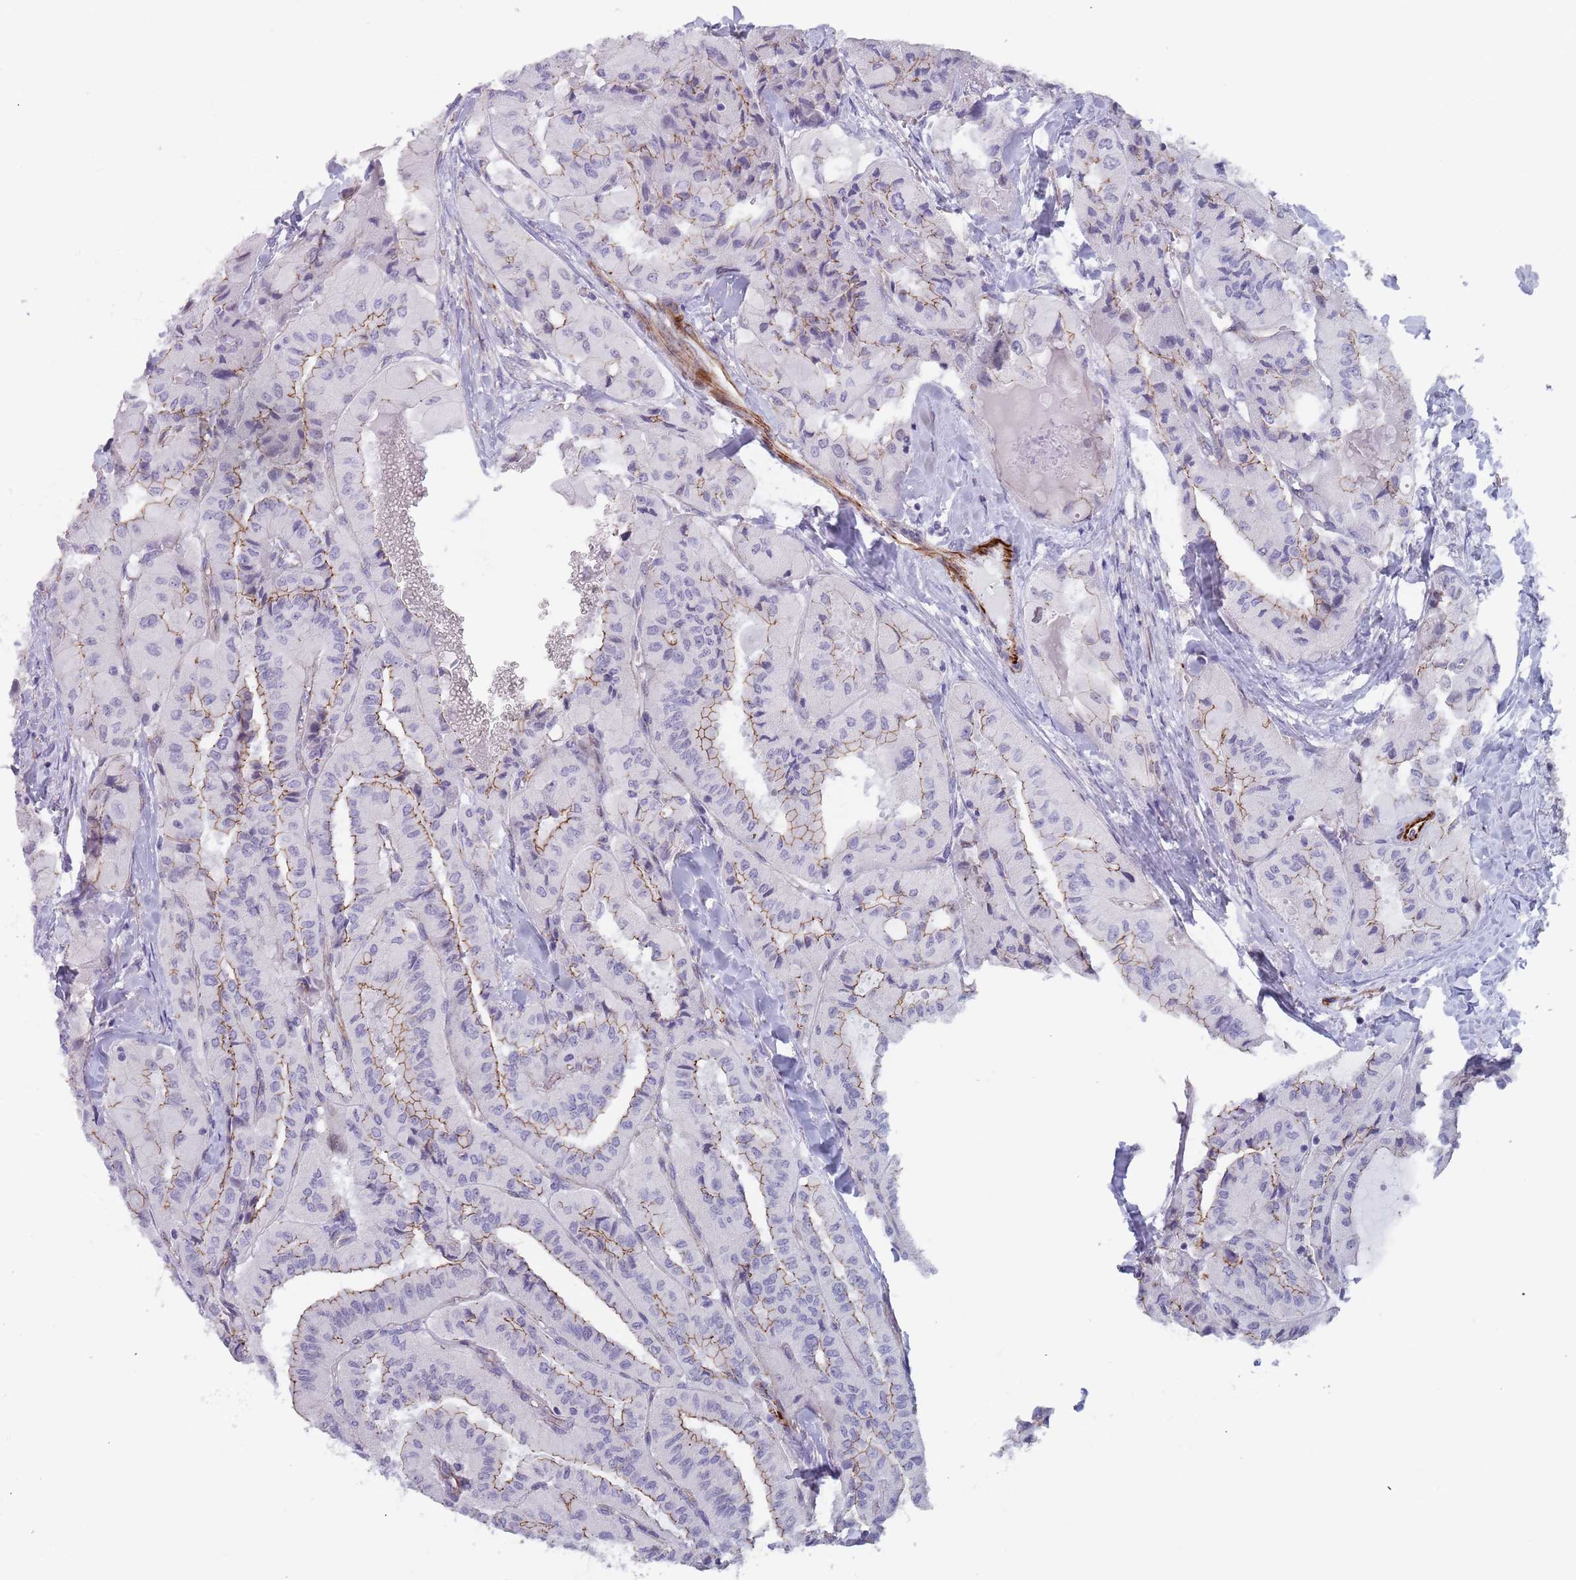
{"staining": {"intensity": "weak", "quantity": "25%-75%", "location": "cytoplasmic/membranous"}, "tissue": "thyroid cancer", "cell_type": "Tumor cells", "image_type": "cancer", "snomed": [{"axis": "morphology", "description": "Normal tissue, NOS"}, {"axis": "morphology", "description": "Papillary adenocarcinoma, NOS"}, {"axis": "topography", "description": "Thyroid gland"}], "caption": "IHC (DAB (3,3'-diaminobenzidine)) staining of human thyroid cancer displays weak cytoplasmic/membranous protein positivity in about 25%-75% of tumor cells.", "gene": "OR5A2", "patient": {"sex": "female", "age": 59}}